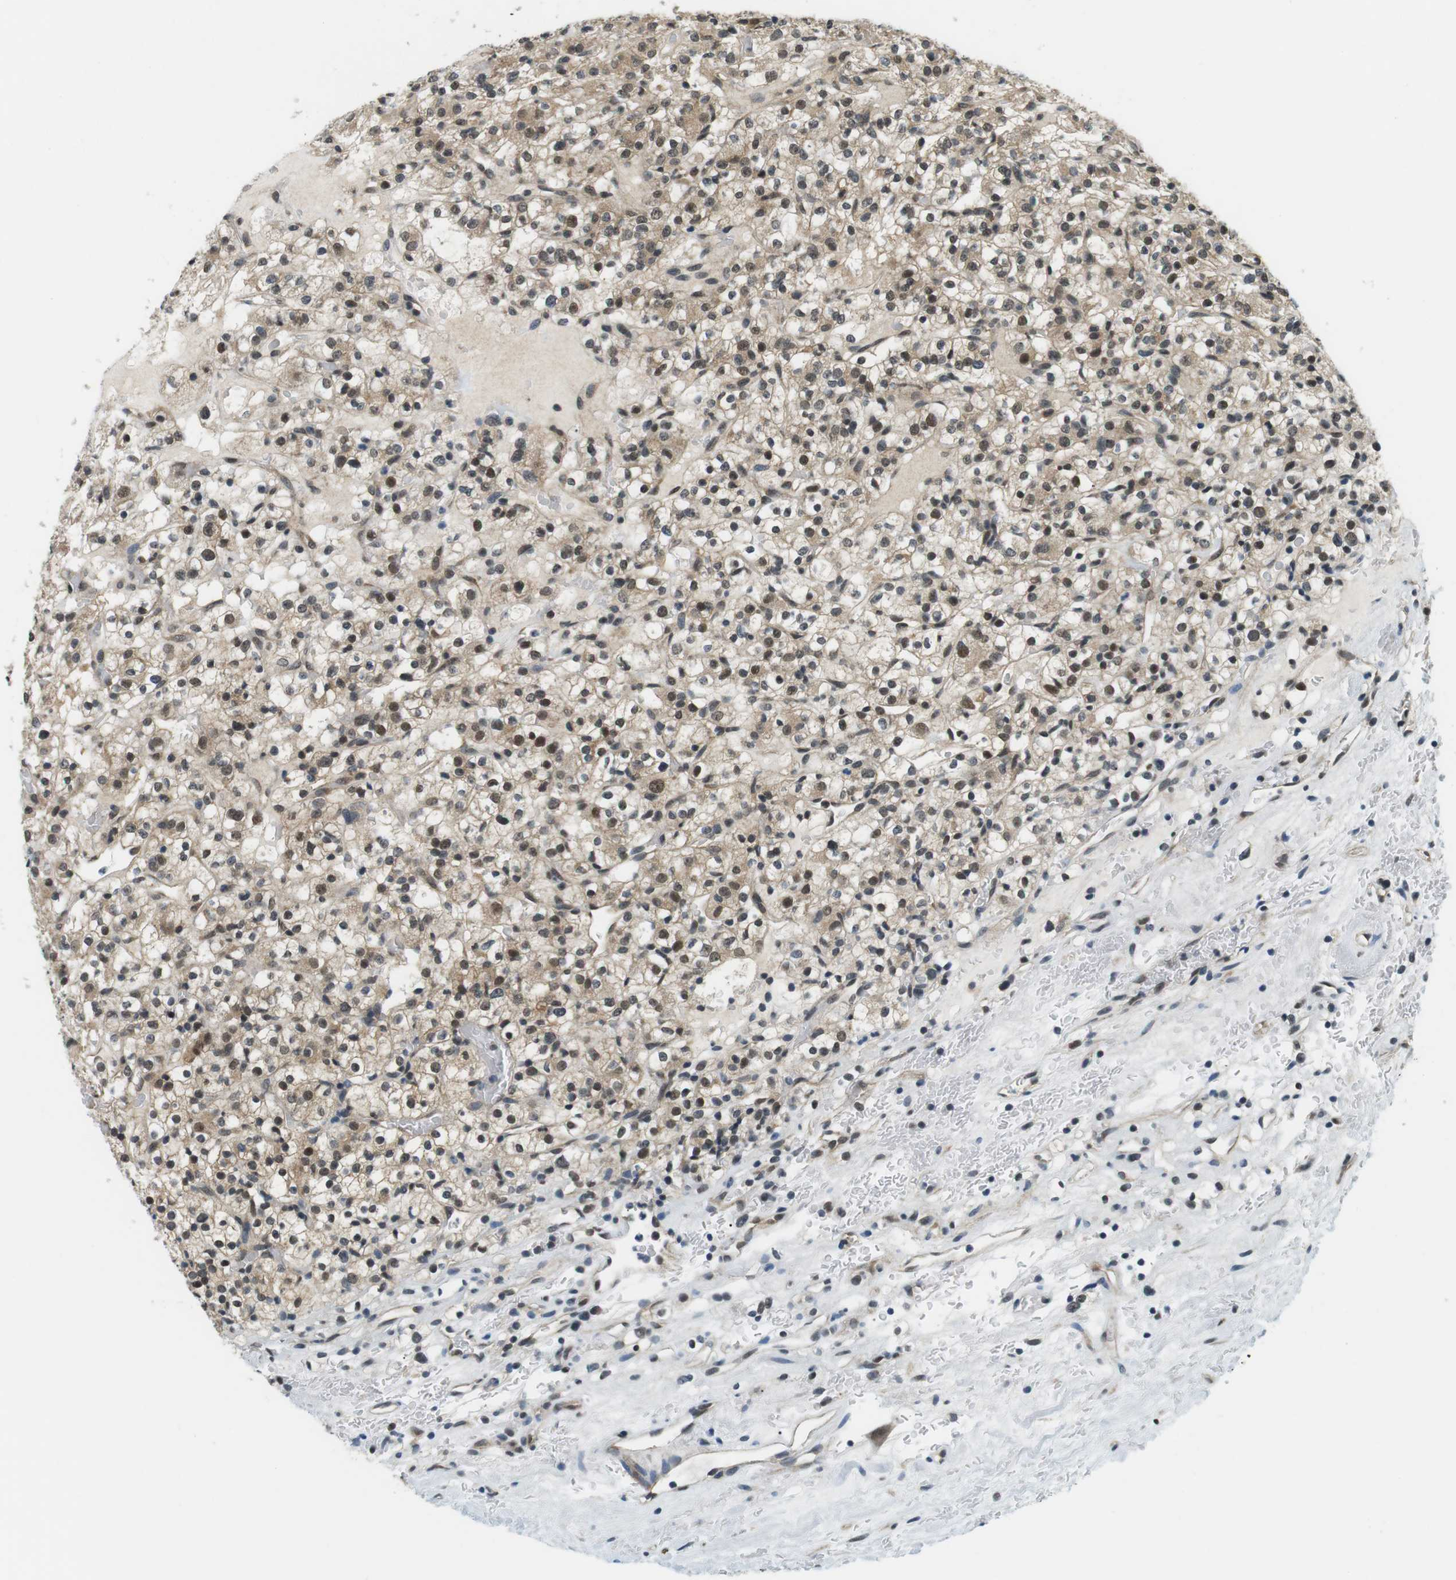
{"staining": {"intensity": "moderate", "quantity": "25%-75%", "location": "cytoplasmic/membranous,nuclear"}, "tissue": "renal cancer", "cell_type": "Tumor cells", "image_type": "cancer", "snomed": [{"axis": "morphology", "description": "Normal tissue, NOS"}, {"axis": "morphology", "description": "Adenocarcinoma, NOS"}, {"axis": "topography", "description": "Kidney"}], "caption": "Brown immunohistochemical staining in human adenocarcinoma (renal) displays moderate cytoplasmic/membranous and nuclear staining in approximately 25%-75% of tumor cells. (brown staining indicates protein expression, while blue staining denotes nuclei).", "gene": "CSNK2B", "patient": {"sex": "female", "age": 72}}